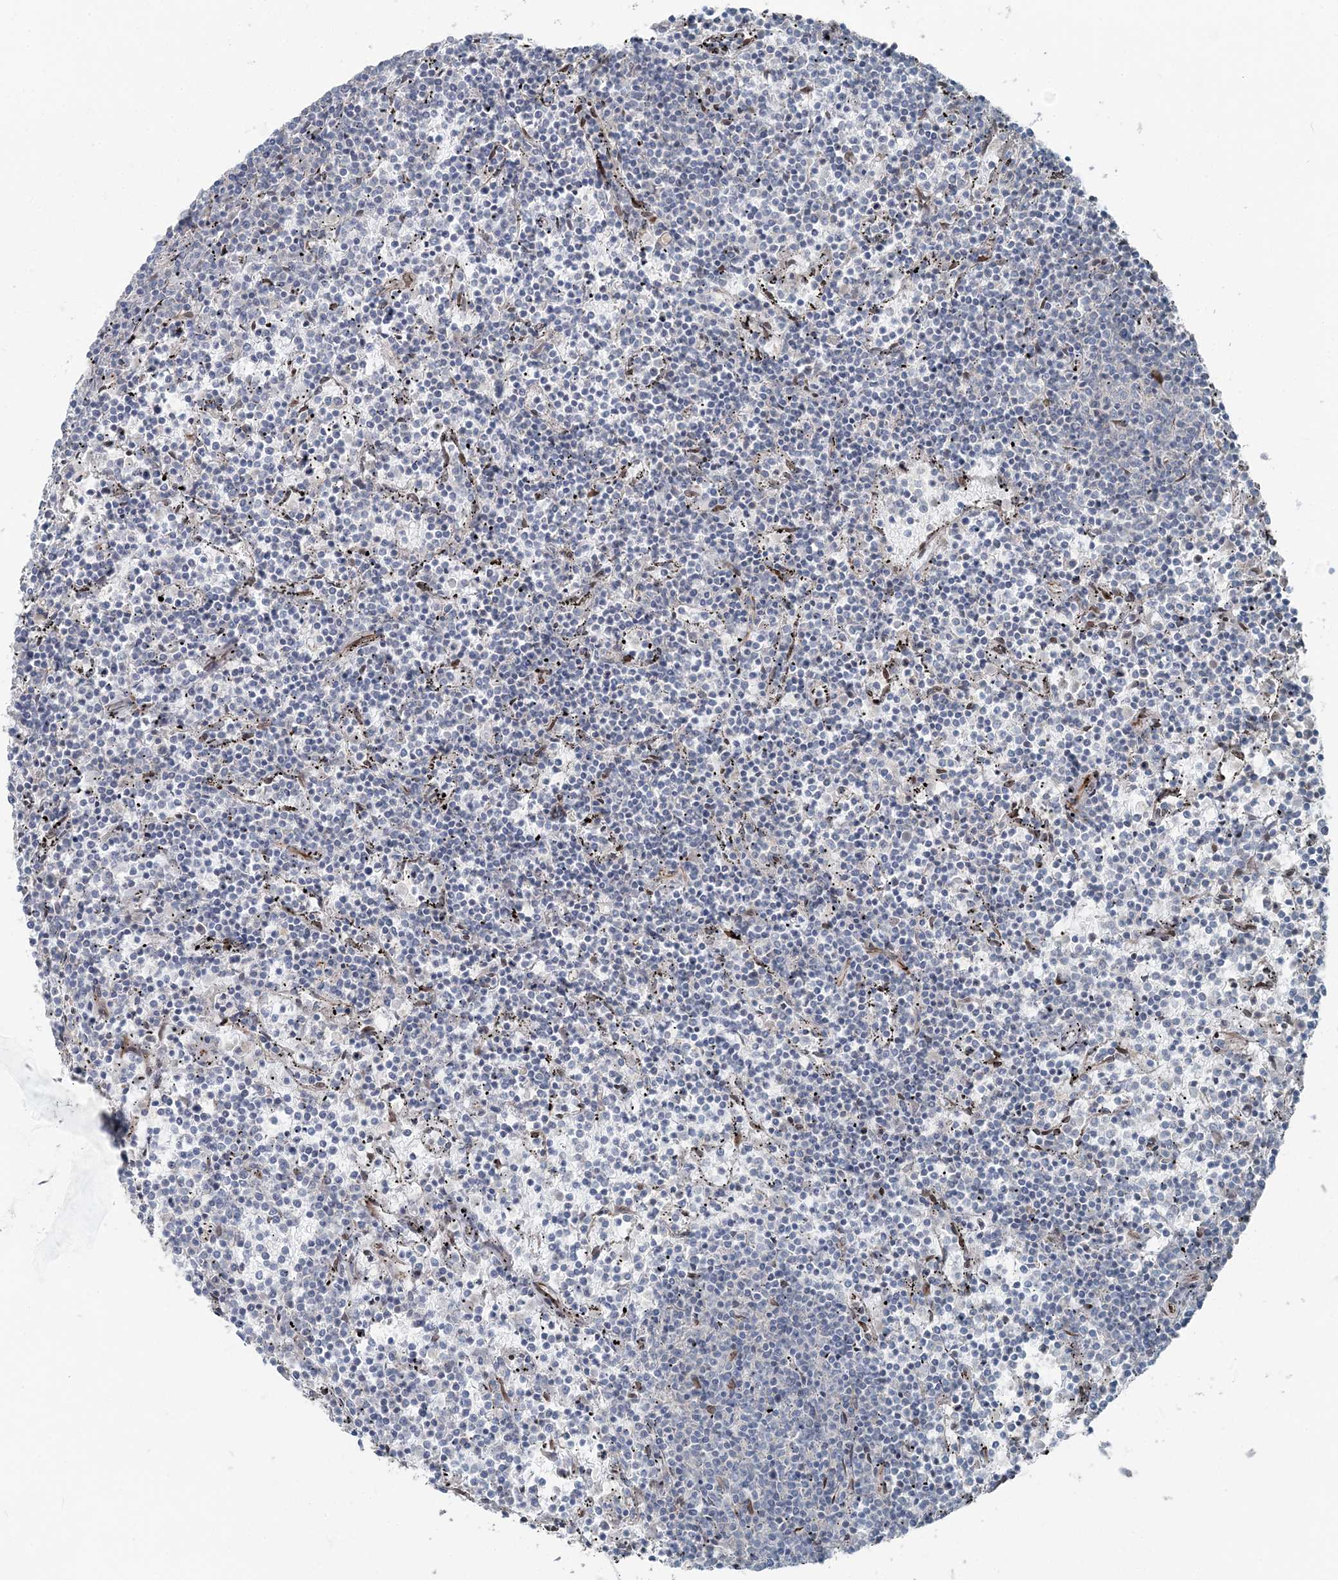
{"staining": {"intensity": "negative", "quantity": "none", "location": "none"}, "tissue": "lymphoma", "cell_type": "Tumor cells", "image_type": "cancer", "snomed": [{"axis": "morphology", "description": "Malignant lymphoma, non-Hodgkin's type, Low grade"}, {"axis": "topography", "description": "Spleen"}], "caption": "This is an immunohistochemistry (IHC) micrograph of human low-grade malignant lymphoma, non-Hodgkin's type. There is no staining in tumor cells.", "gene": "FBXL17", "patient": {"sex": "female", "age": 50}}